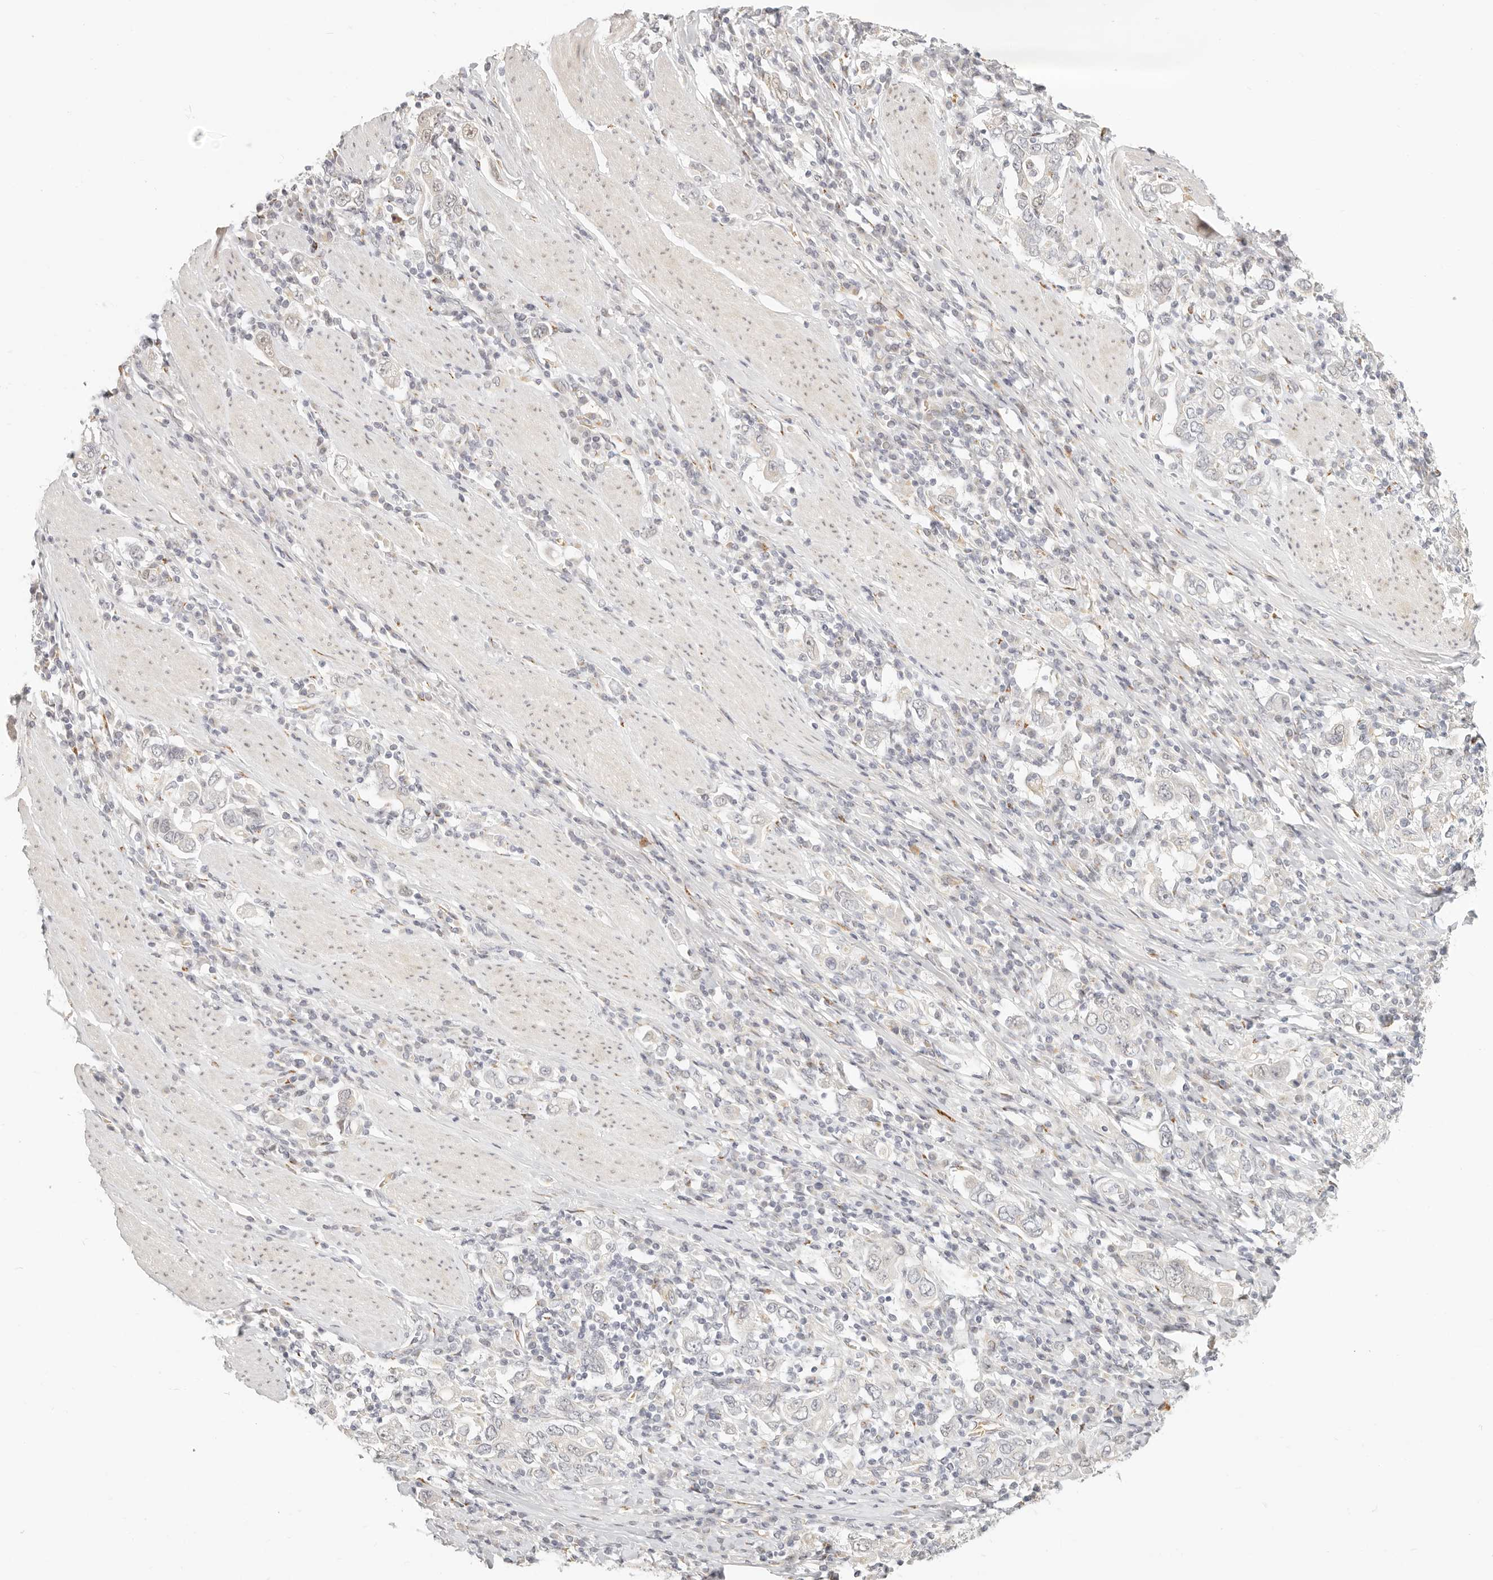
{"staining": {"intensity": "negative", "quantity": "none", "location": "none"}, "tissue": "stomach cancer", "cell_type": "Tumor cells", "image_type": "cancer", "snomed": [{"axis": "morphology", "description": "Adenocarcinoma, NOS"}, {"axis": "topography", "description": "Stomach, upper"}], "caption": "The image demonstrates no significant staining in tumor cells of stomach cancer (adenocarcinoma).", "gene": "FAM20B", "patient": {"sex": "male", "age": 62}}